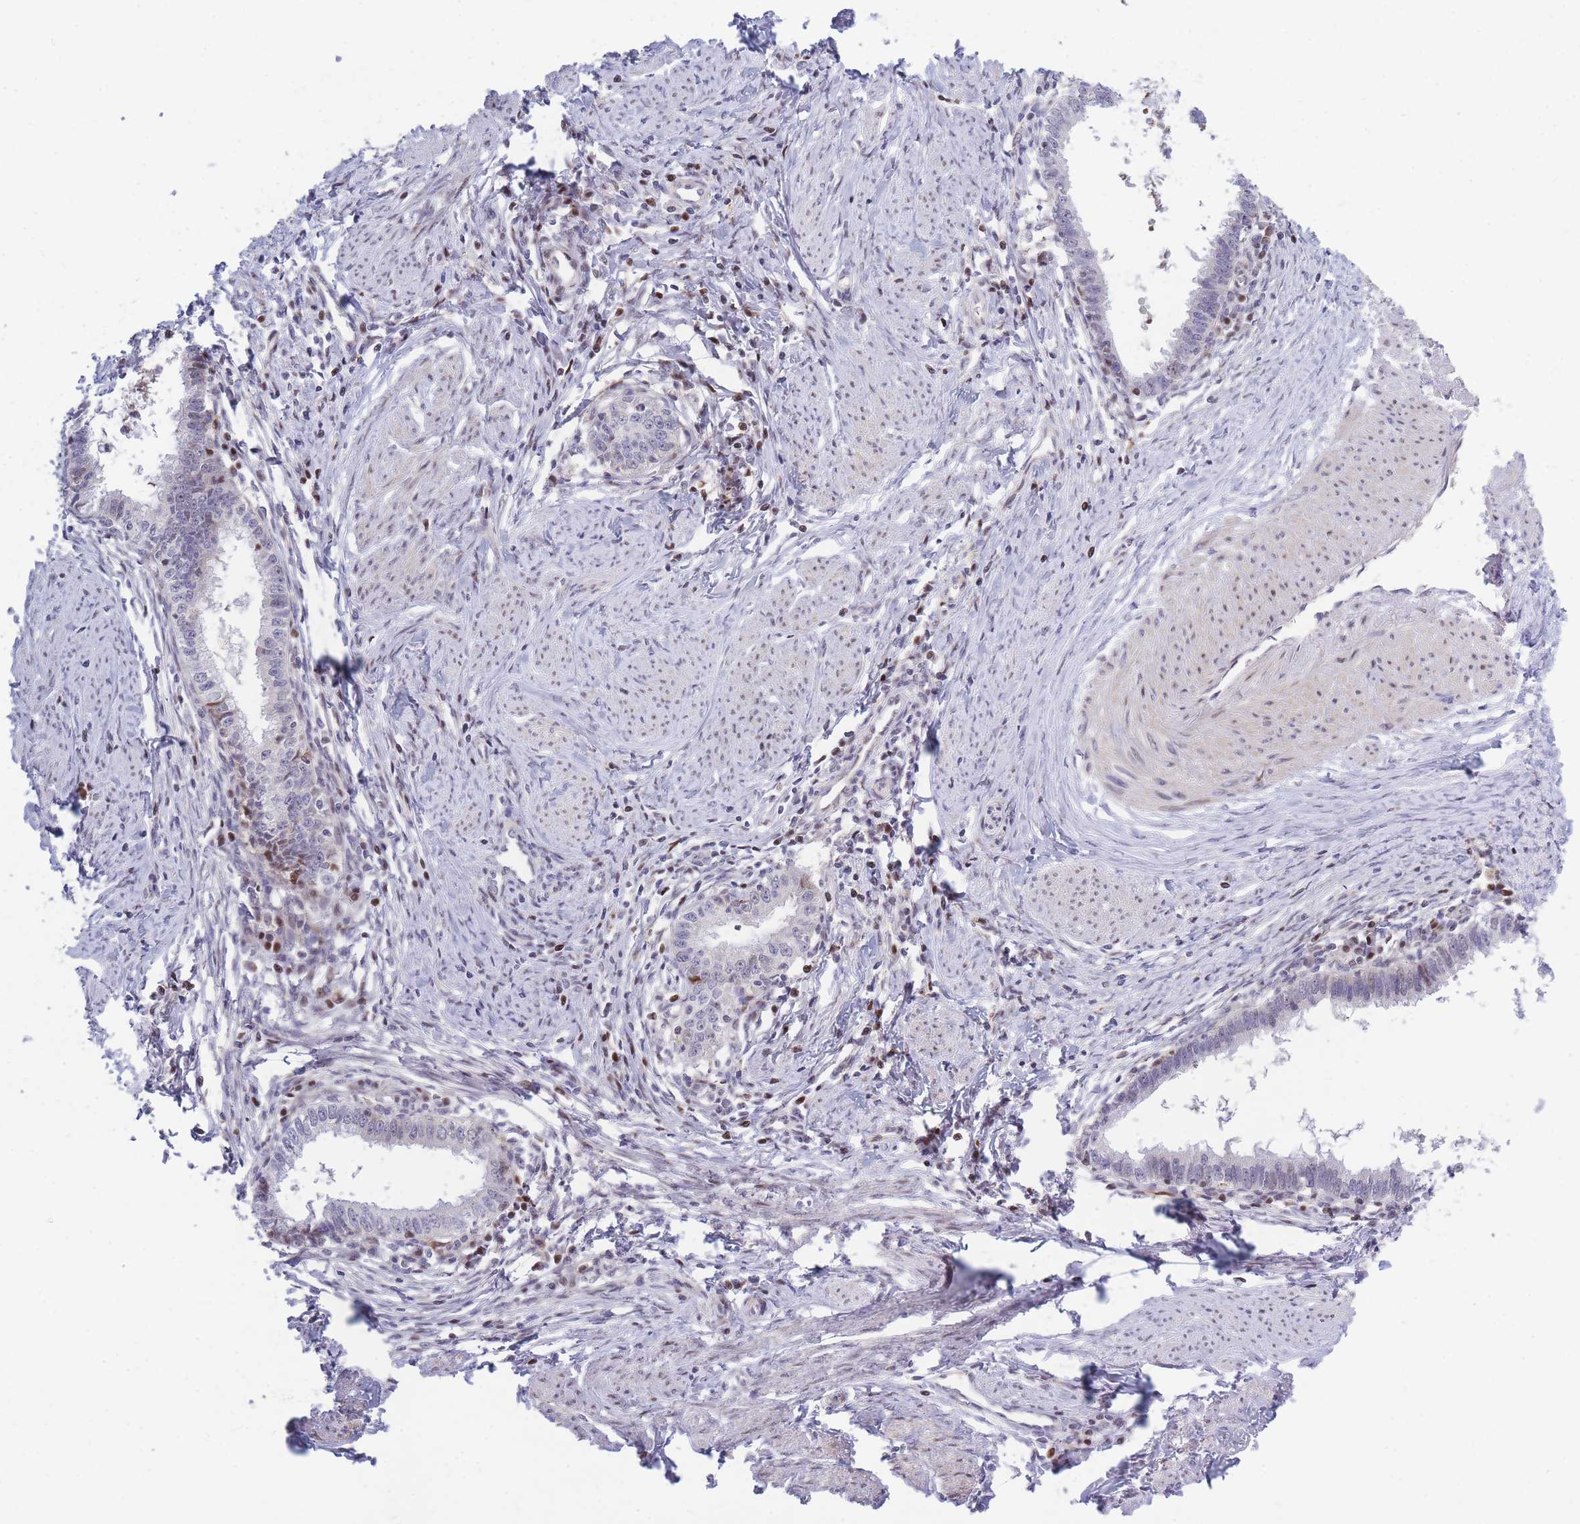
{"staining": {"intensity": "negative", "quantity": "none", "location": "none"}, "tissue": "cervical cancer", "cell_type": "Tumor cells", "image_type": "cancer", "snomed": [{"axis": "morphology", "description": "Adenocarcinoma, NOS"}, {"axis": "topography", "description": "Cervix"}], "caption": "DAB immunohistochemical staining of cervical cancer shows no significant expression in tumor cells. (Brightfield microscopy of DAB (3,3'-diaminobenzidine) IHC at high magnification).", "gene": "CRACD", "patient": {"sex": "female", "age": 36}}